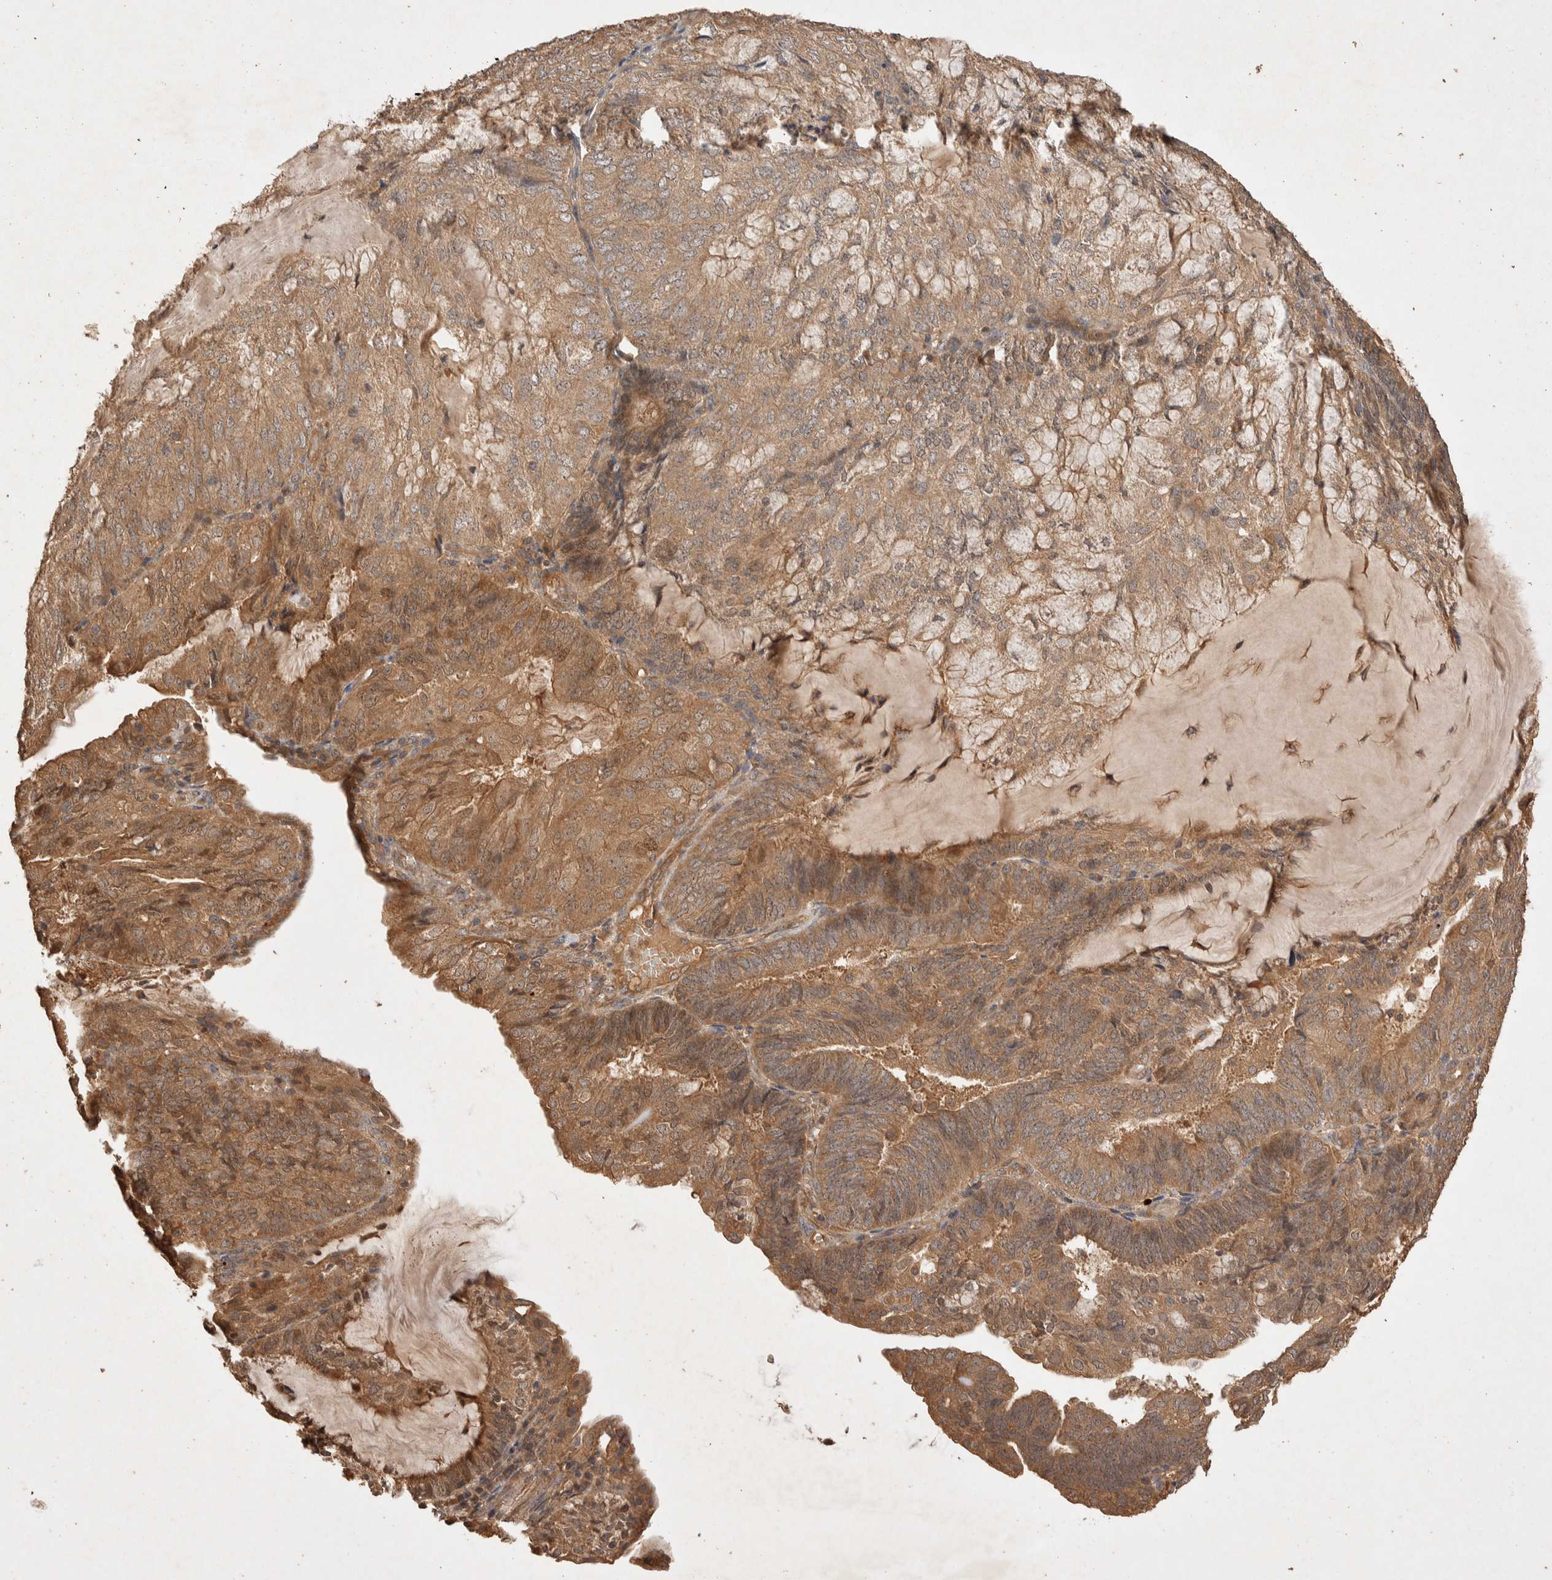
{"staining": {"intensity": "moderate", "quantity": ">75%", "location": "cytoplasmic/membranous,nuclear"}, "tissue": "endometrial cancer", "cell_type": "Tumor cells", "image_type": "cancer", "snomed": [{"axis": "morphology", "description": "Adenocarcinoma, NOS"}, {"axis": "topography", "description": "Endometrium"}], "caption": "The photomicrograph displays a brown stain indicating the presence of a protein in the cytoplasmic/membranous and nuclear of tumor cells in adenocarcinoma (endometrial). (IHC, brightfield microscopy, high magnification).", "gene": "NSMAF", "patient": {"sex": "female", "age": 81}}